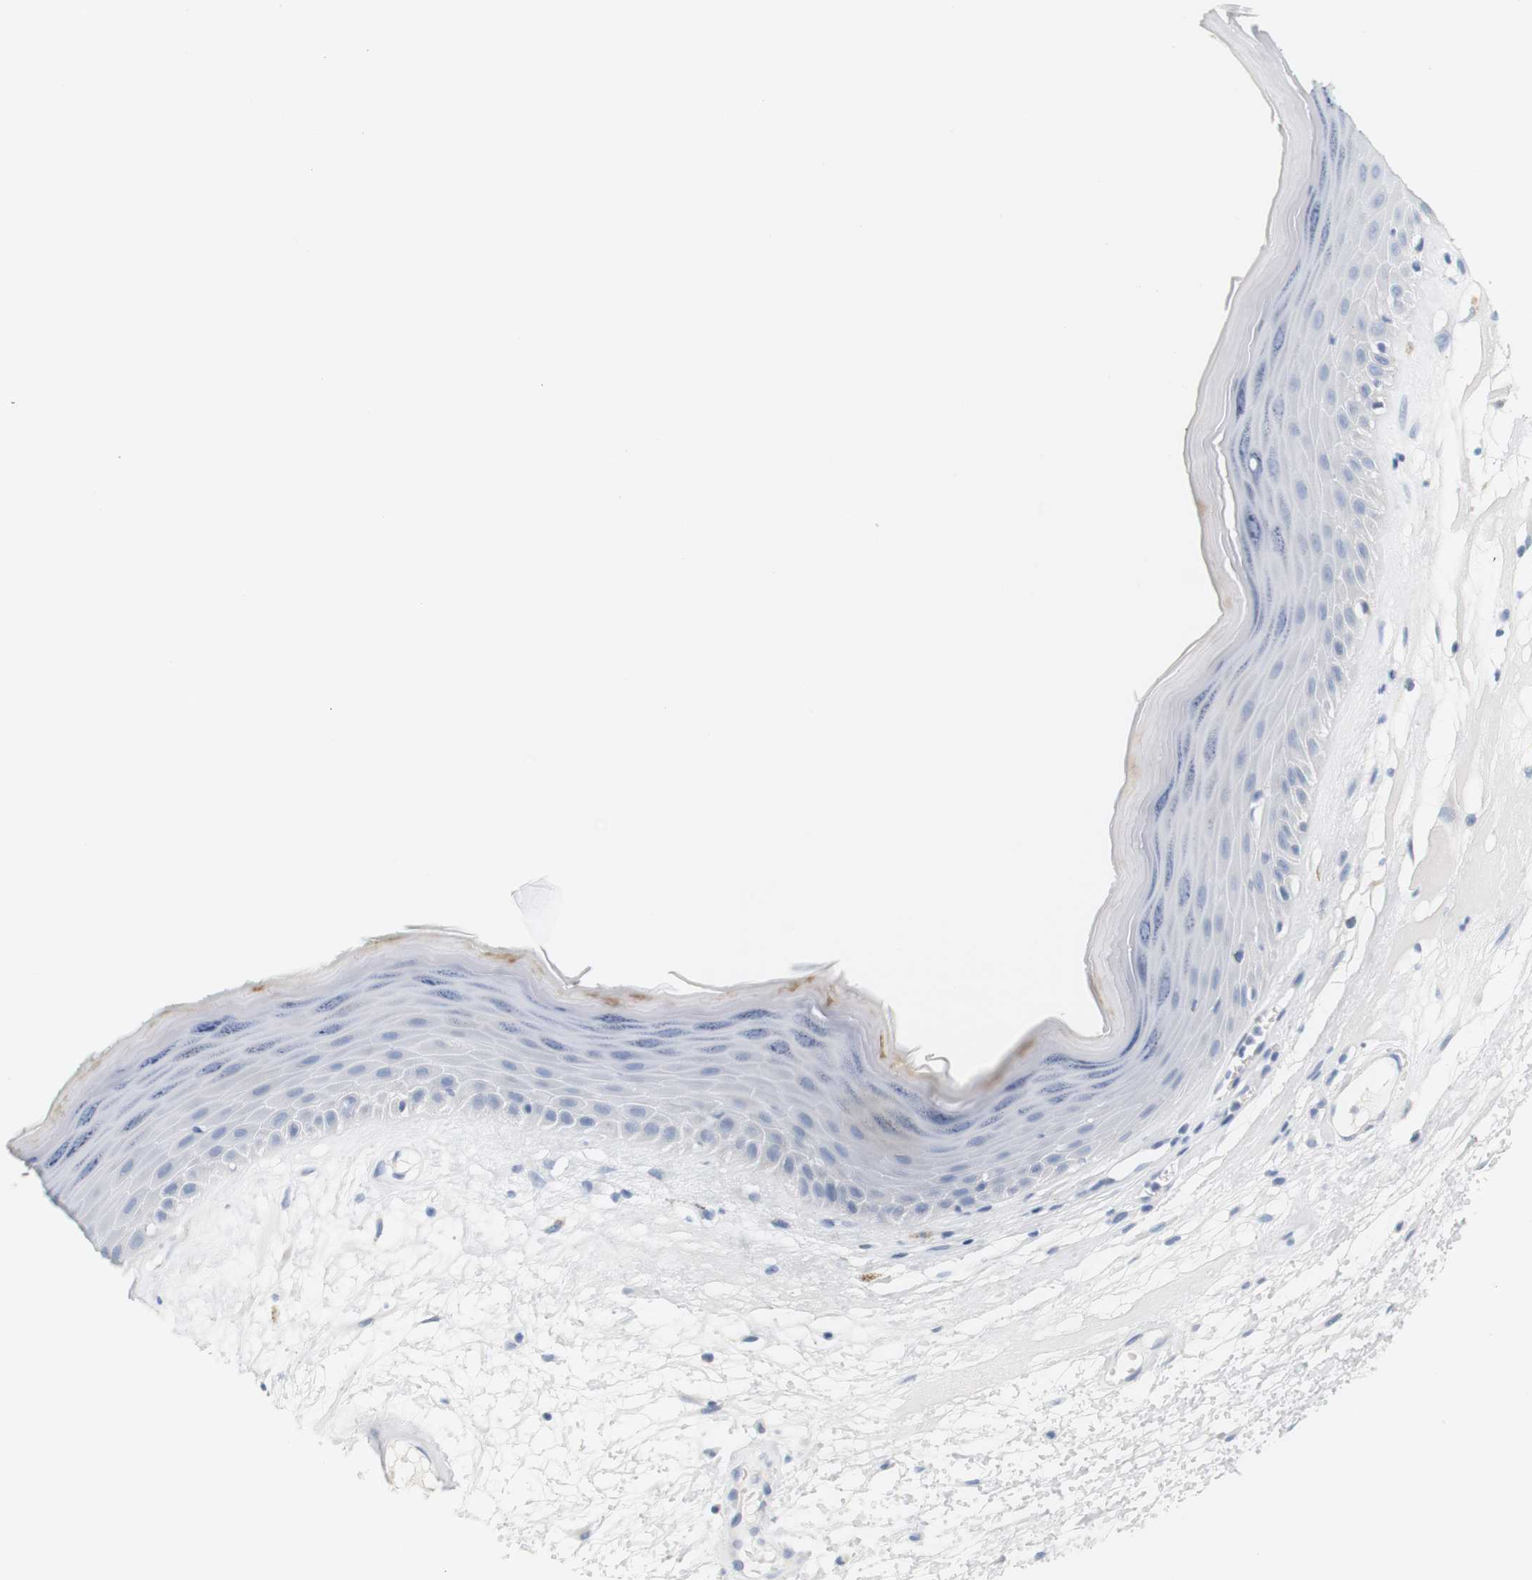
{"staining": {"intensity": "negative", "quantity": "none", "location": "none"}, "tissue": "skin", "cell_type": "Epidermal cells", "image_type": "normal", "snomed": [{"axis": "morphology", "description": "Normal tissue, NOS"}, {"axis": "morphology", "description": "Inflammation, NOS"}, {"axis": "topography", "description": "Vulva"}], "caption": "Protein analysis of unremarkable skin shows no significant staining in epidermal cells. (DAB (3,3'-diaminobenzidine) IHC with hematoxylin counter stain).", "gene": "OPRM1", "patient": {"sex": "female", "age": 84}}